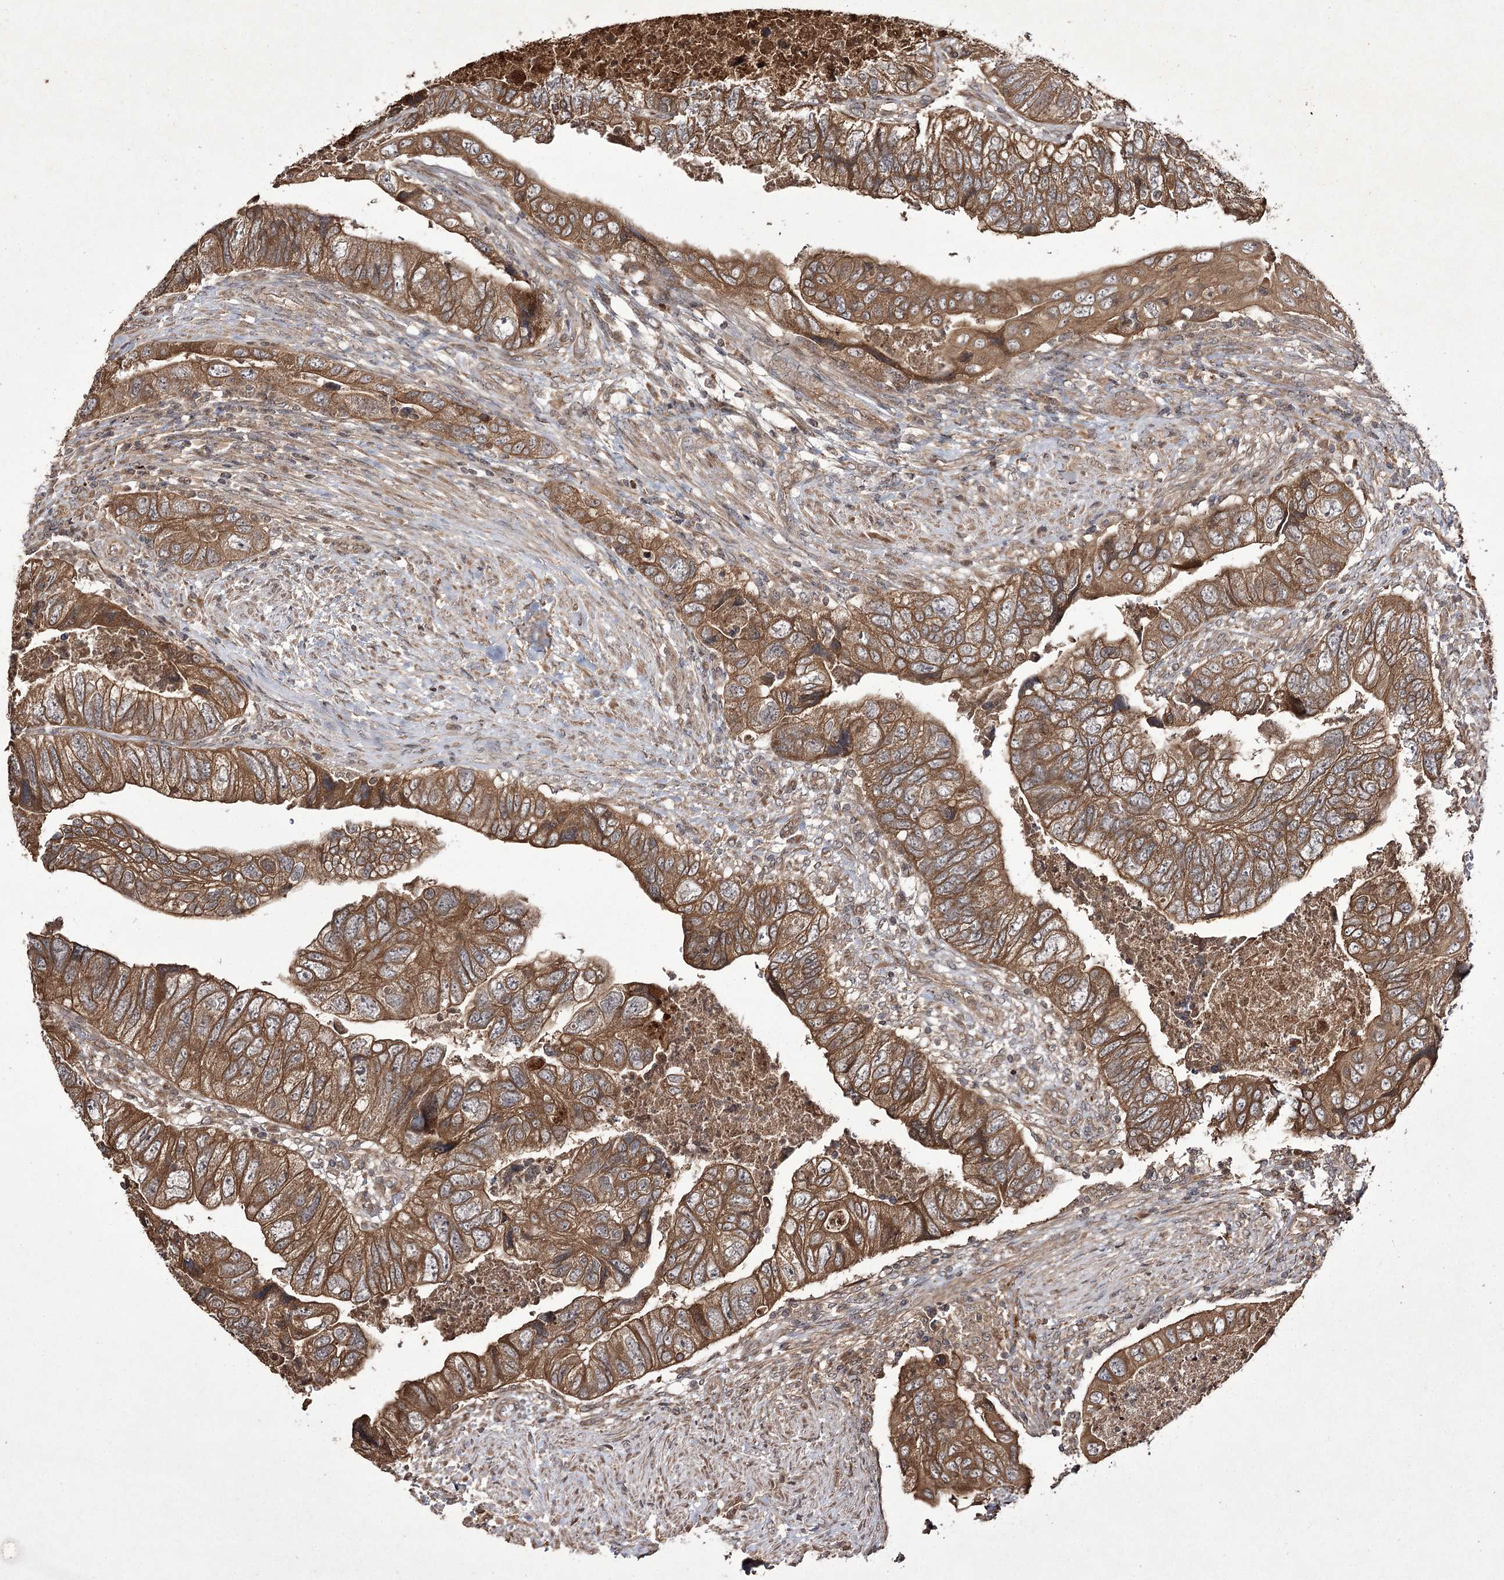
{"staining": {"intensity": "moderate", "quantity": ">75%", "location": "cytoplasmic/membranous"}, "tissue": "colorectal cancer", "cell_type": "Tumor cells", "image_type": "cancer", "snomed": [{"axis": "morphology", "description": "Adenocarcinoma, NOS"}, {"axis": "topography", "description": "Rectum"}], "caption": "Immunohistochemistry (IHC) of colorectal adenocarcinoma reveals medium levels of moderate cytoplasmic/membranous staining in about >75% of tumor cells. The protein is shown in brown color, while the nuclei are stained blue.", "gene": "FANCL", "patient": {"sex": "male", "age": 63}}